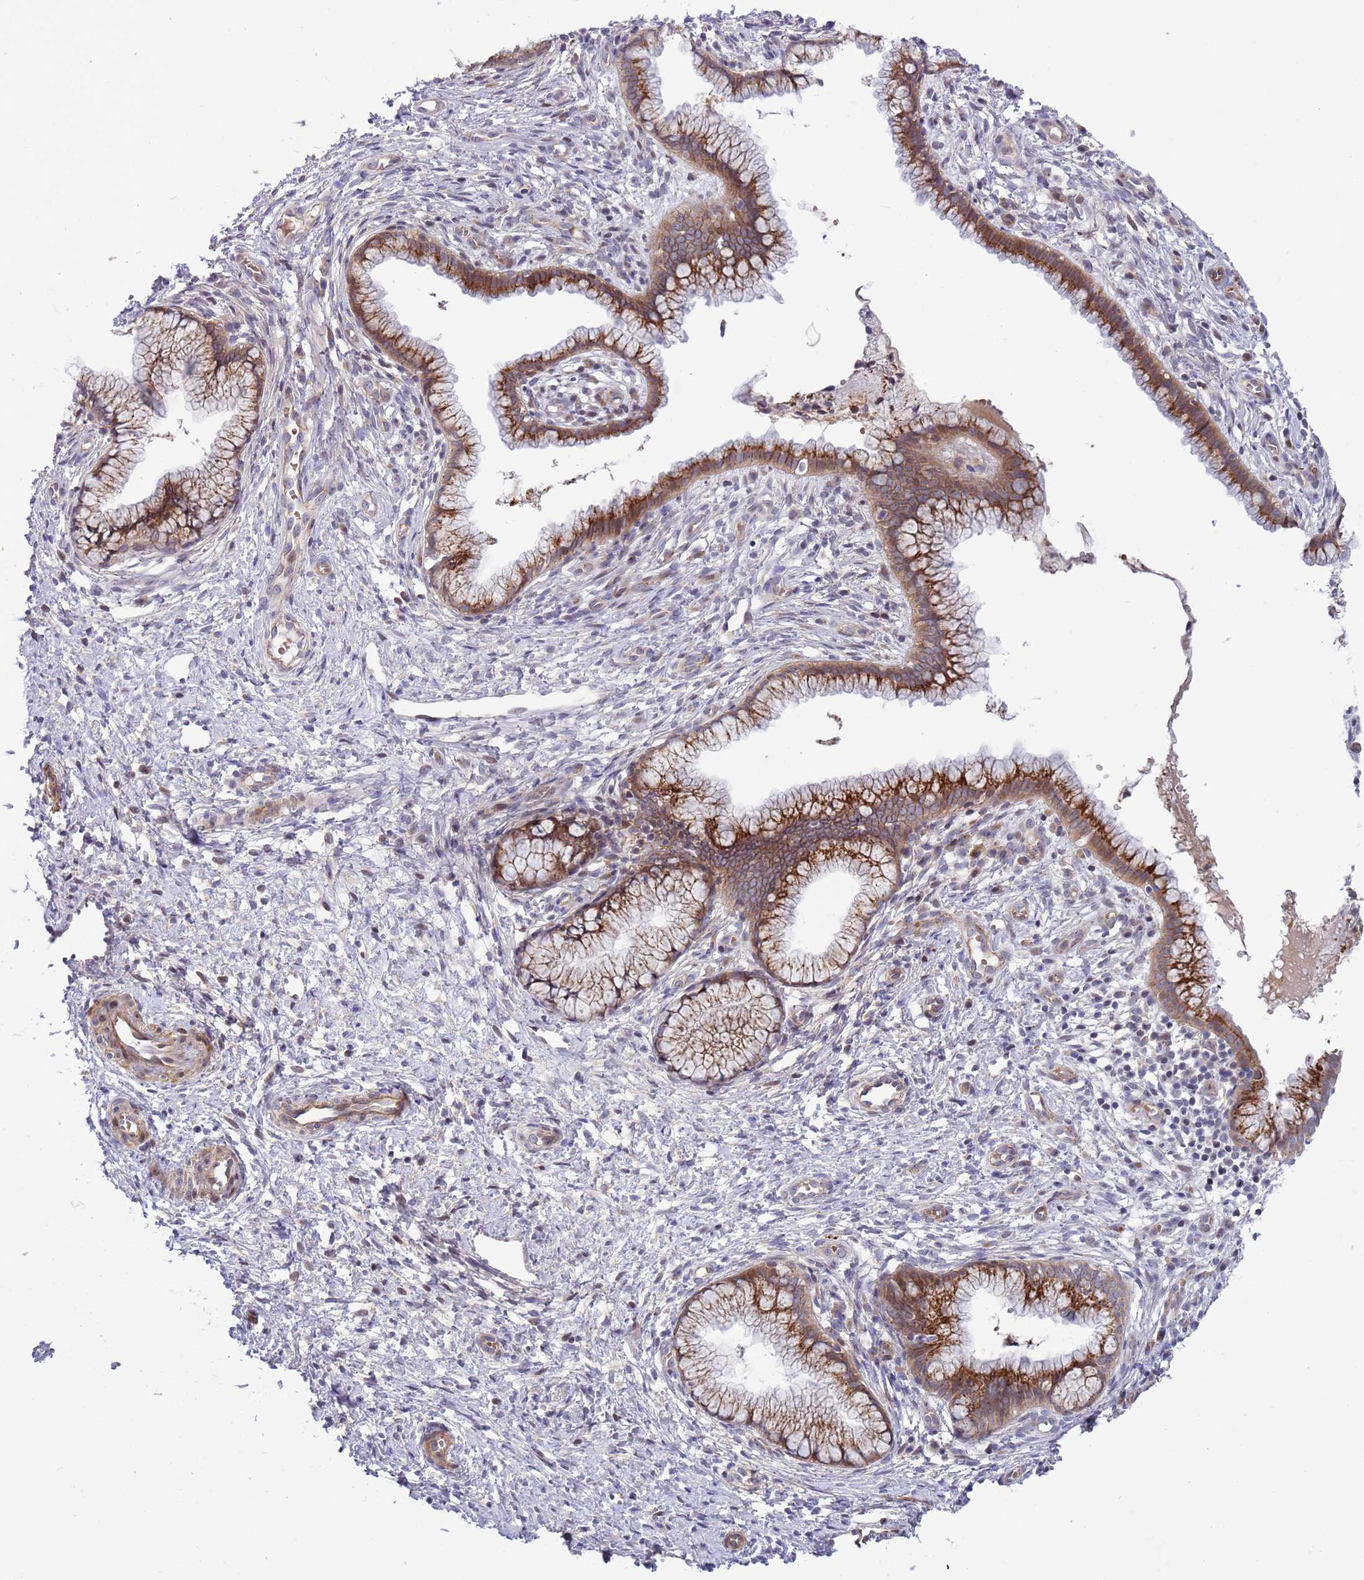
{"staining": {"intensity": "moderate", "quantity": ">75%", "location": "cytoplasmic/membranous"}, "tissue": "cervix", "cell_type": "Glandular cells", "image_type": "normal", "snomed": [{"axis": "morphology", "description": "Normal tissue, NOS"}, {"axis": "topography", "description": "Cervix"}], "caption": "IHC (DAB) staining of benign cervix shows moderate cytoplasmic/membranous protein positivity in approximately >75% of glandular cells.", "gene": "ITGB6", "patient": {"sex": "female", "age": 36}}